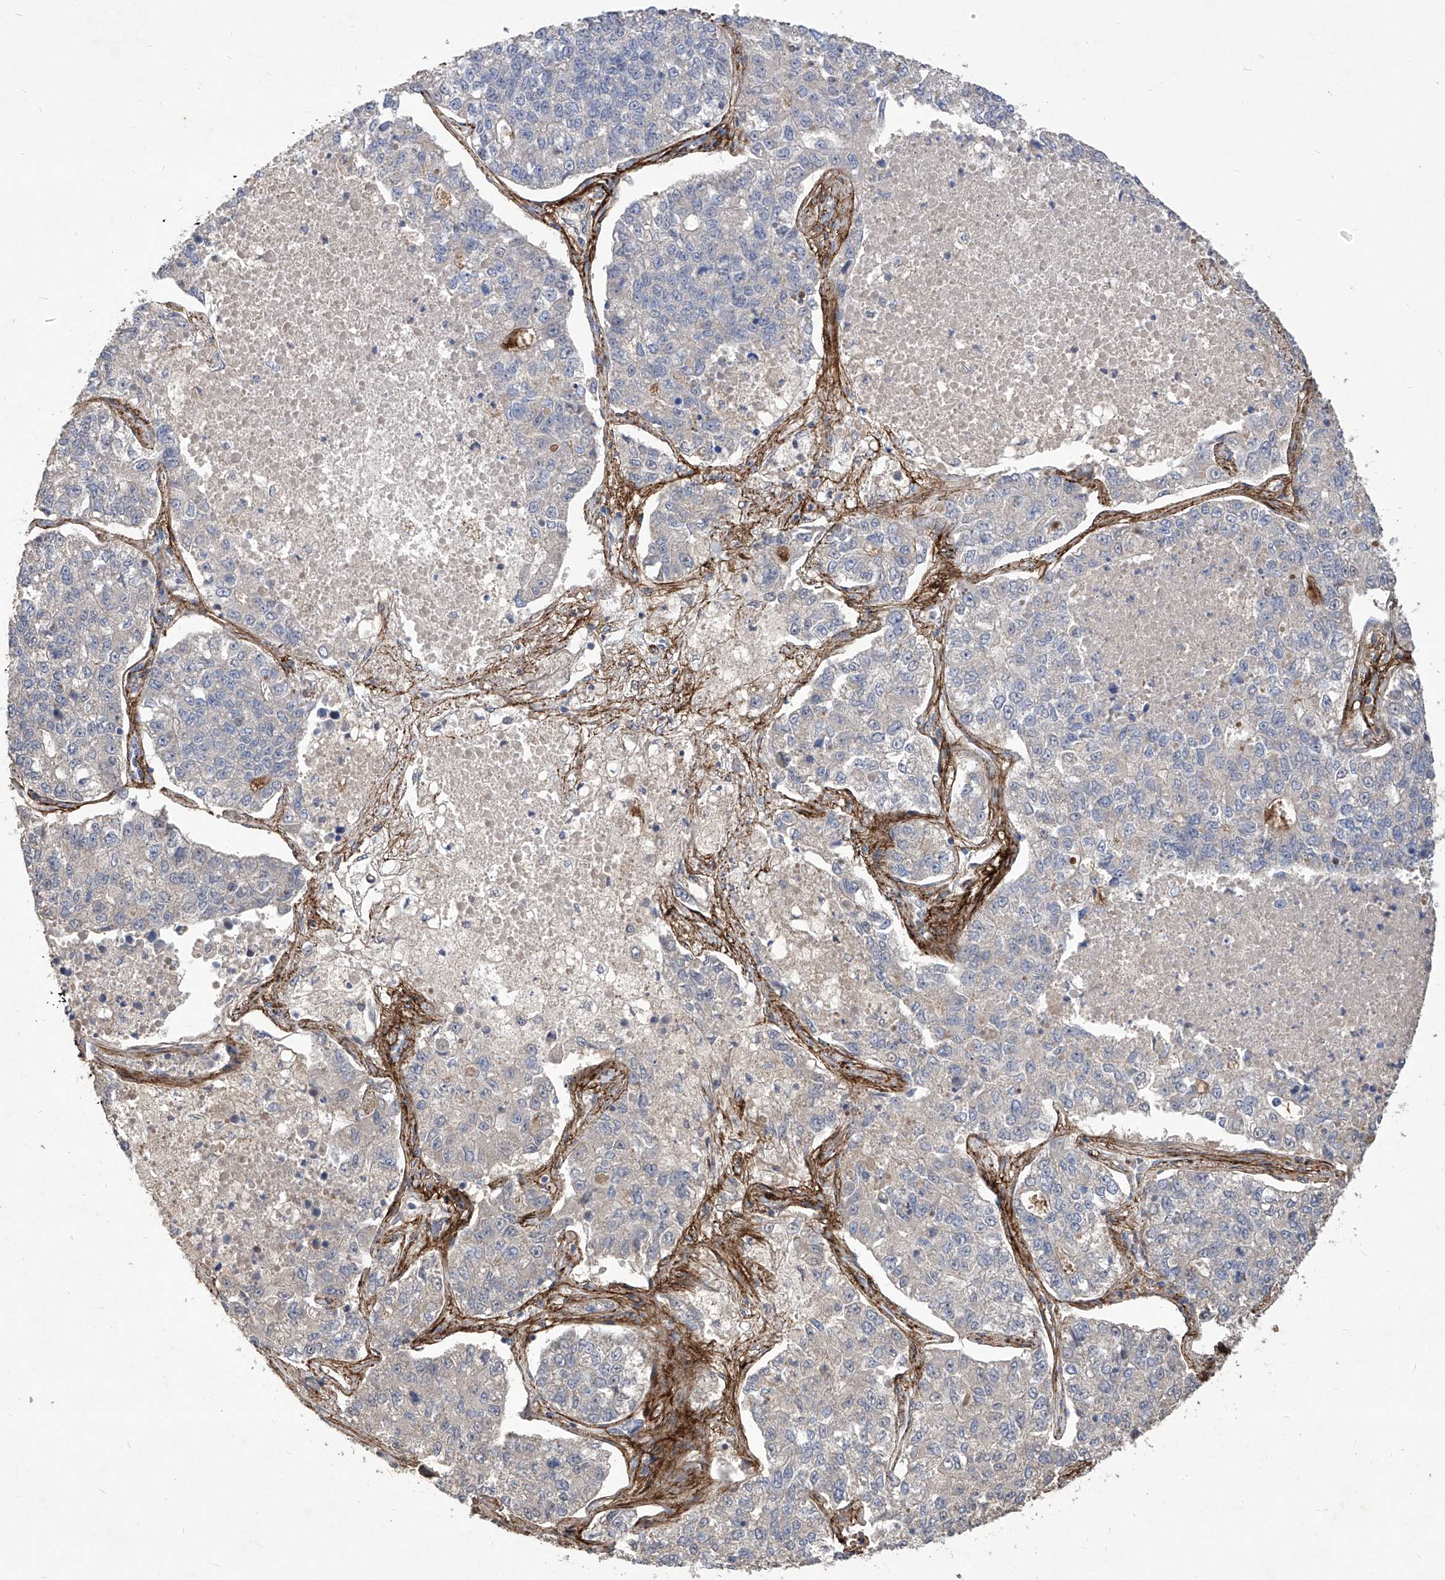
{"staining": {"intensity": "negative", "quantity": "none", "location": "none"}, "tissue": "lung cancer", "cell_type": "Tumor cells", "image_type": "cancer", "snomed": [{"axis": "morphology", "description": "Adenocarcinoma, NOS"}, {"axis": "topography", "description": "Lung"}], "caption": "Immunohistochemistry of lung cancer (adenocarcinoma) exhibits no staining in tumor cells.", "gene": "TXNIP", "patient": {"sex": "male", "age": 49}}